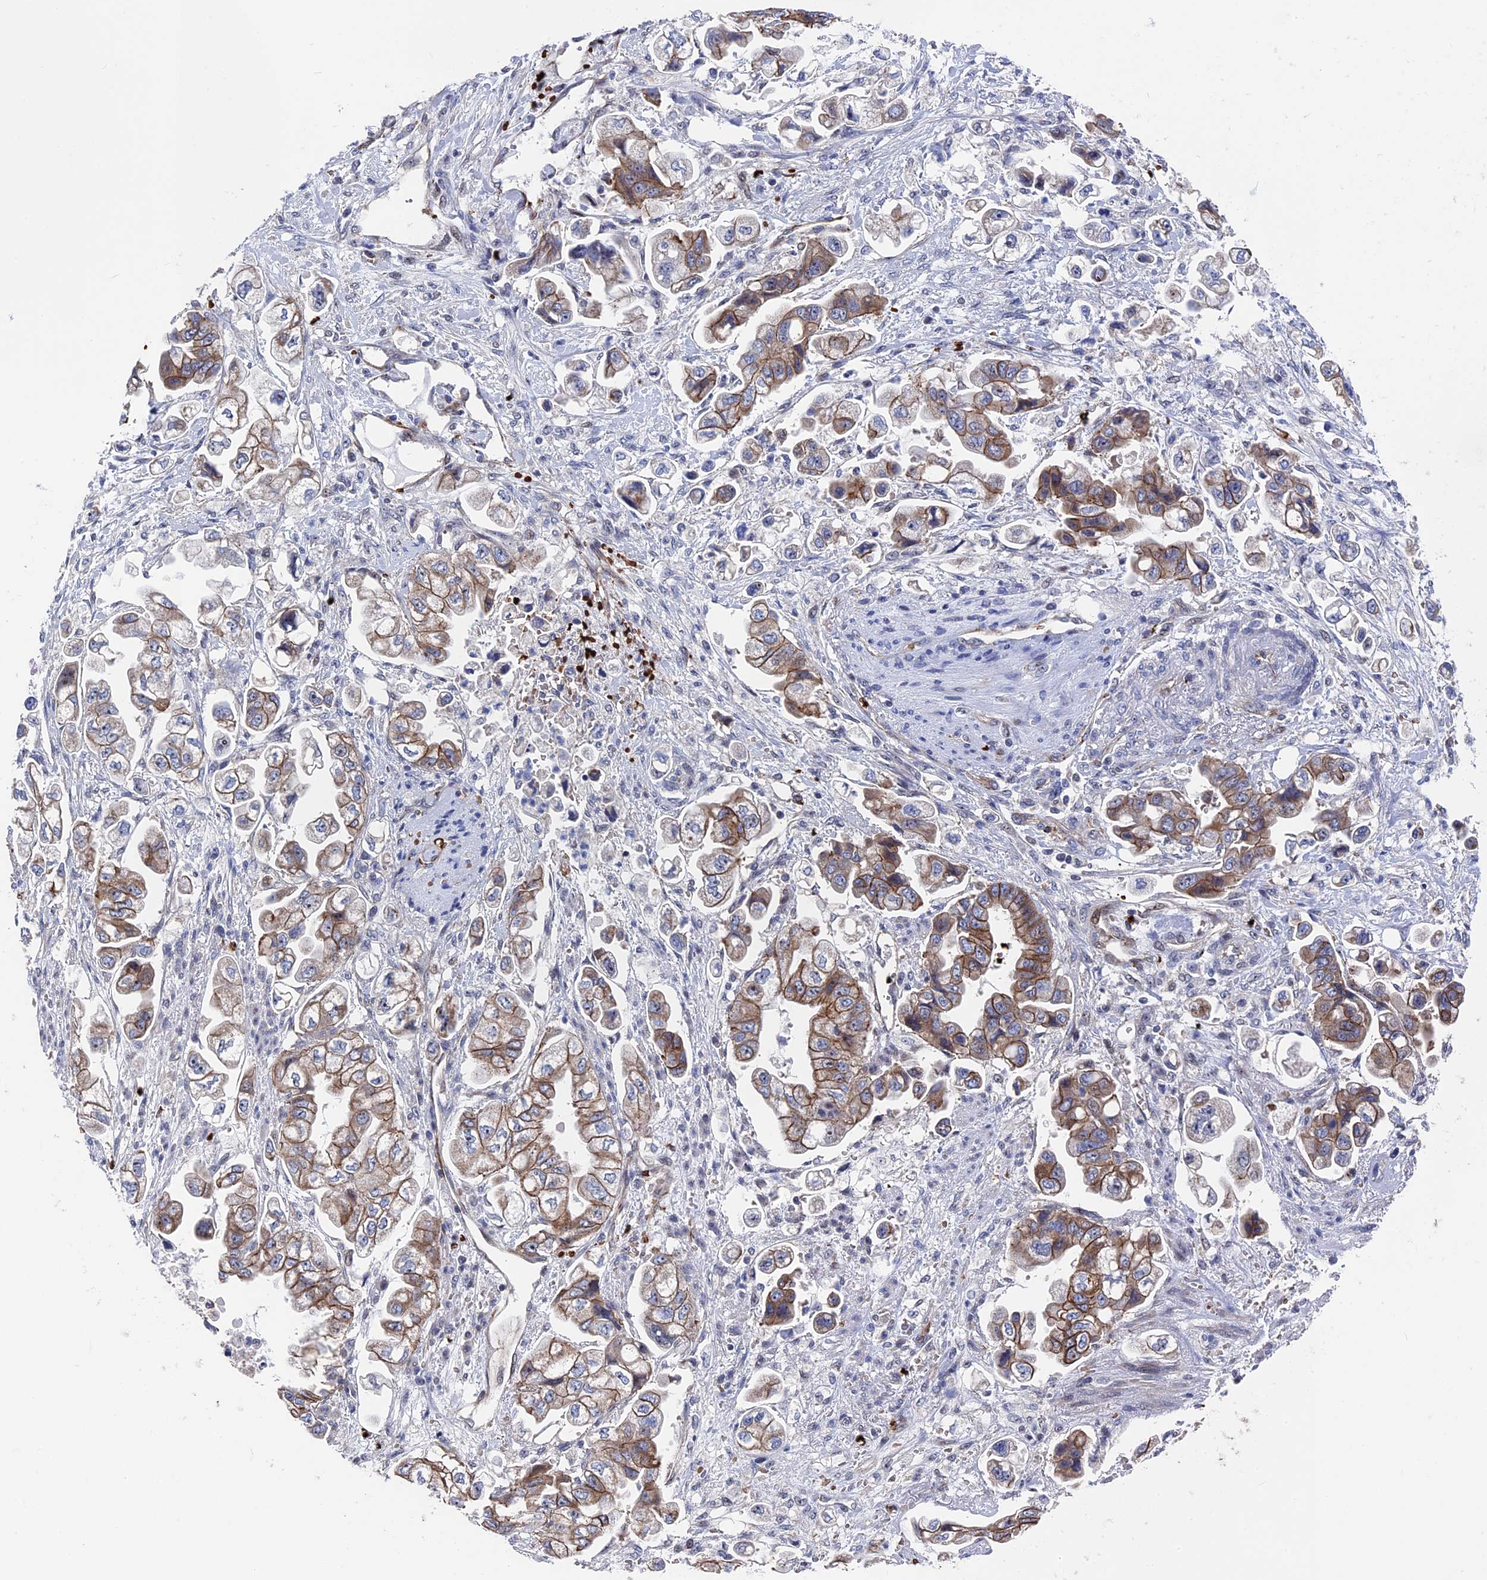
{"staining": {"intensity": "moderate", "quantity": "25%-75%", "location": "cytoplasmic/membranous"}, "tissue": "stomach cancer", "cell_type": "Tumor cells", "image_type": "cancer", "snomed": [{"axis": "morphology", "description": "Adenocarcinoma, NOS"}, {"axis": "topography", "description": "Stomach"}], "caption": "A brown stain labels moderate cytoplasmic/membranous expression of a protein in human stomach cancer tumor cells.", "gene": "EXOSC9", "patient": {"sex": "male", "age": 62}}